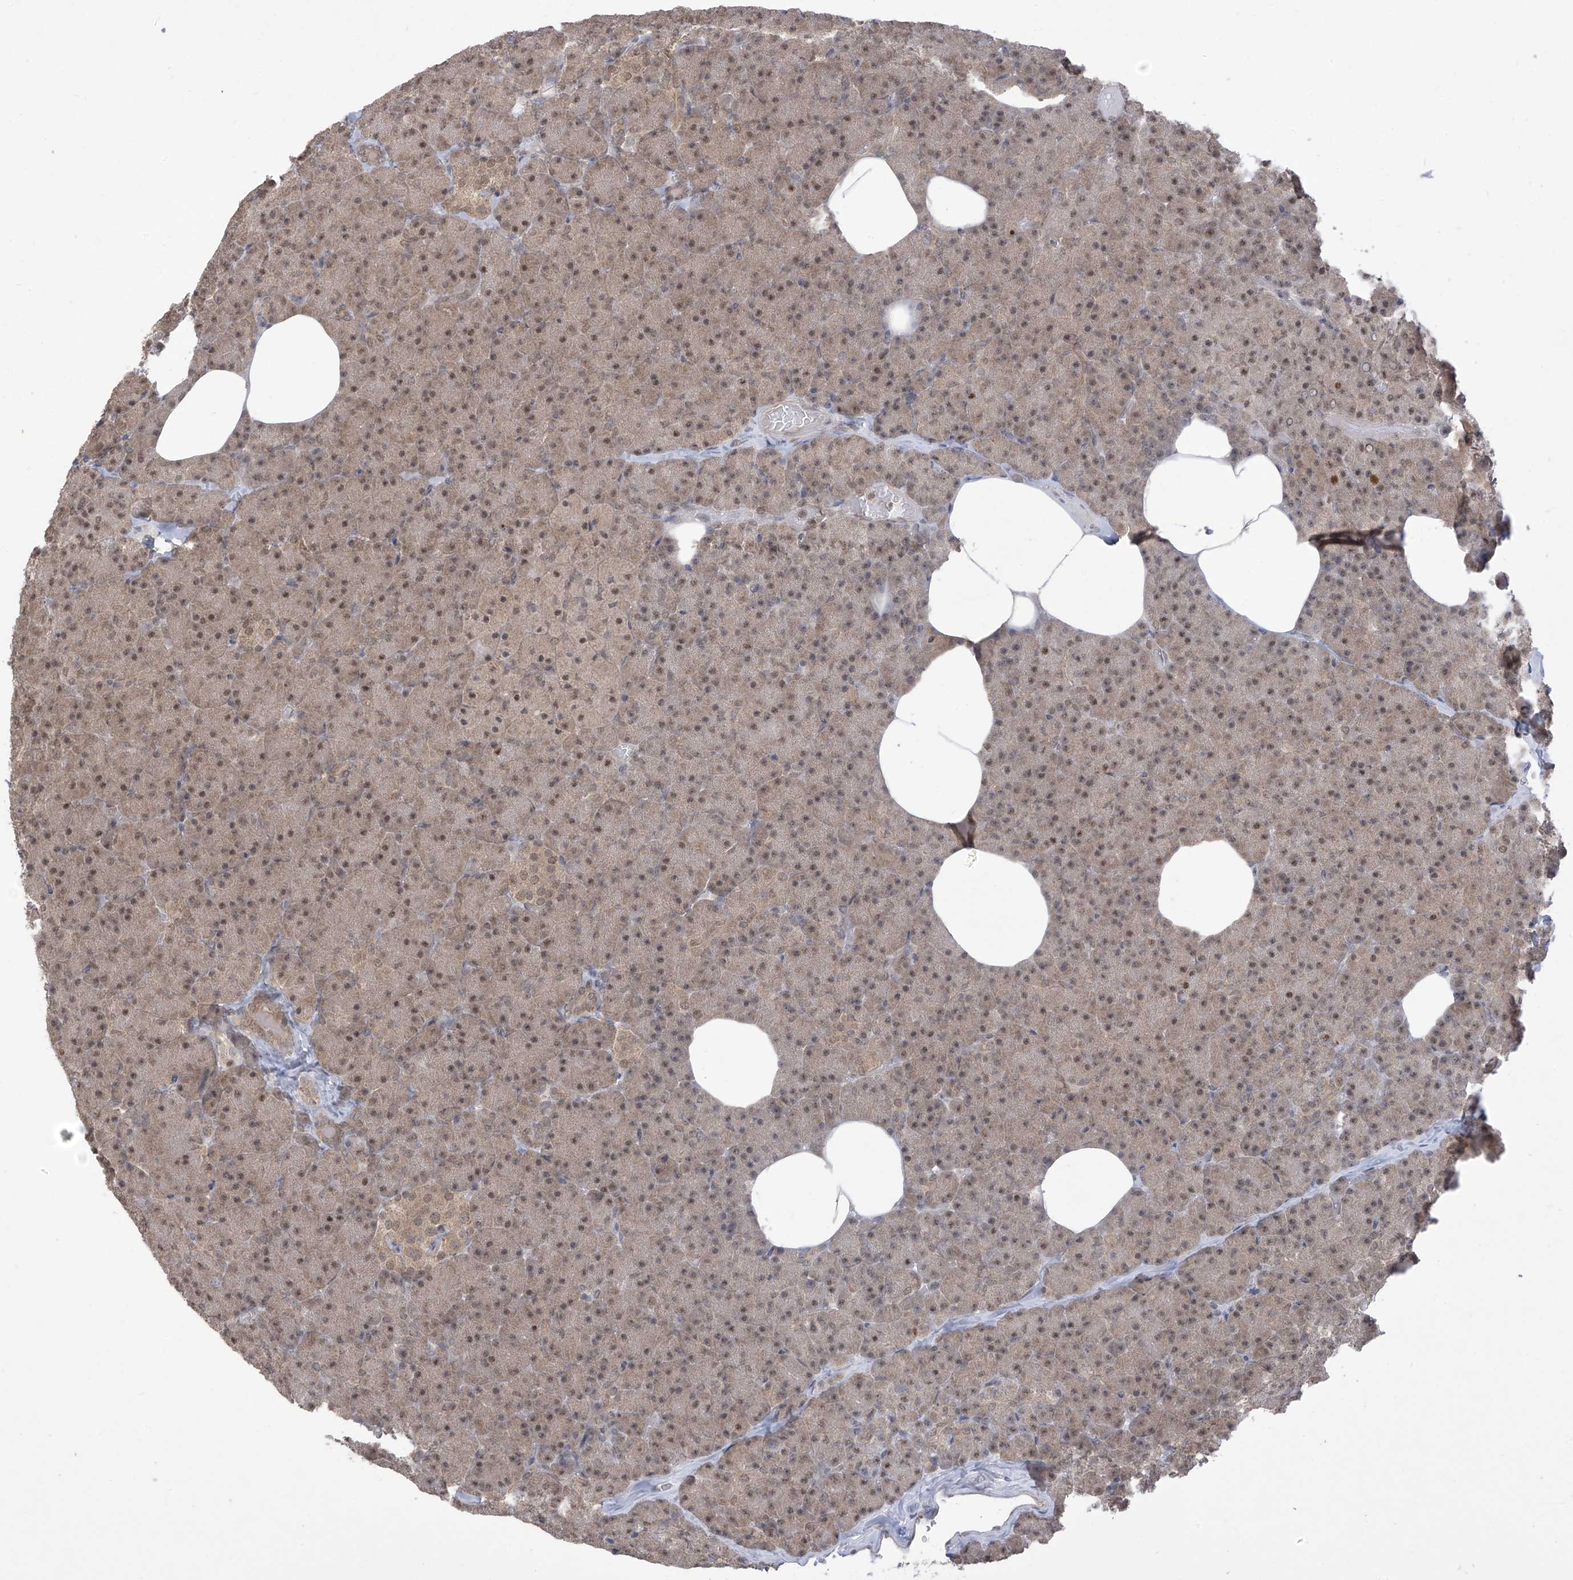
{"staining": {"intensity": "moderate", "quantity": ">75%", "location": "nuclear"}, "tissue": "pancreas", "cell_type": "Exocrine glandular cells", "image_type": "normal", "snomed": [{"axis": "morphology", "description": "Normal tissue, NOS"}, {"axis": "morphology", "description": "Carcinoid, malignant, NOS"}, {"axis": "topography", "description": "Pancreas"}], "caption": "Brown immunohistochemical staining in normal pancreas displays moderate nuclear expression in about >75% of exocrine glandular cells. The protein is shown in brown color, while the nuclei are stained blue.", "gene": "LCOR", "patient": {"sex": "female", "age": 35}}